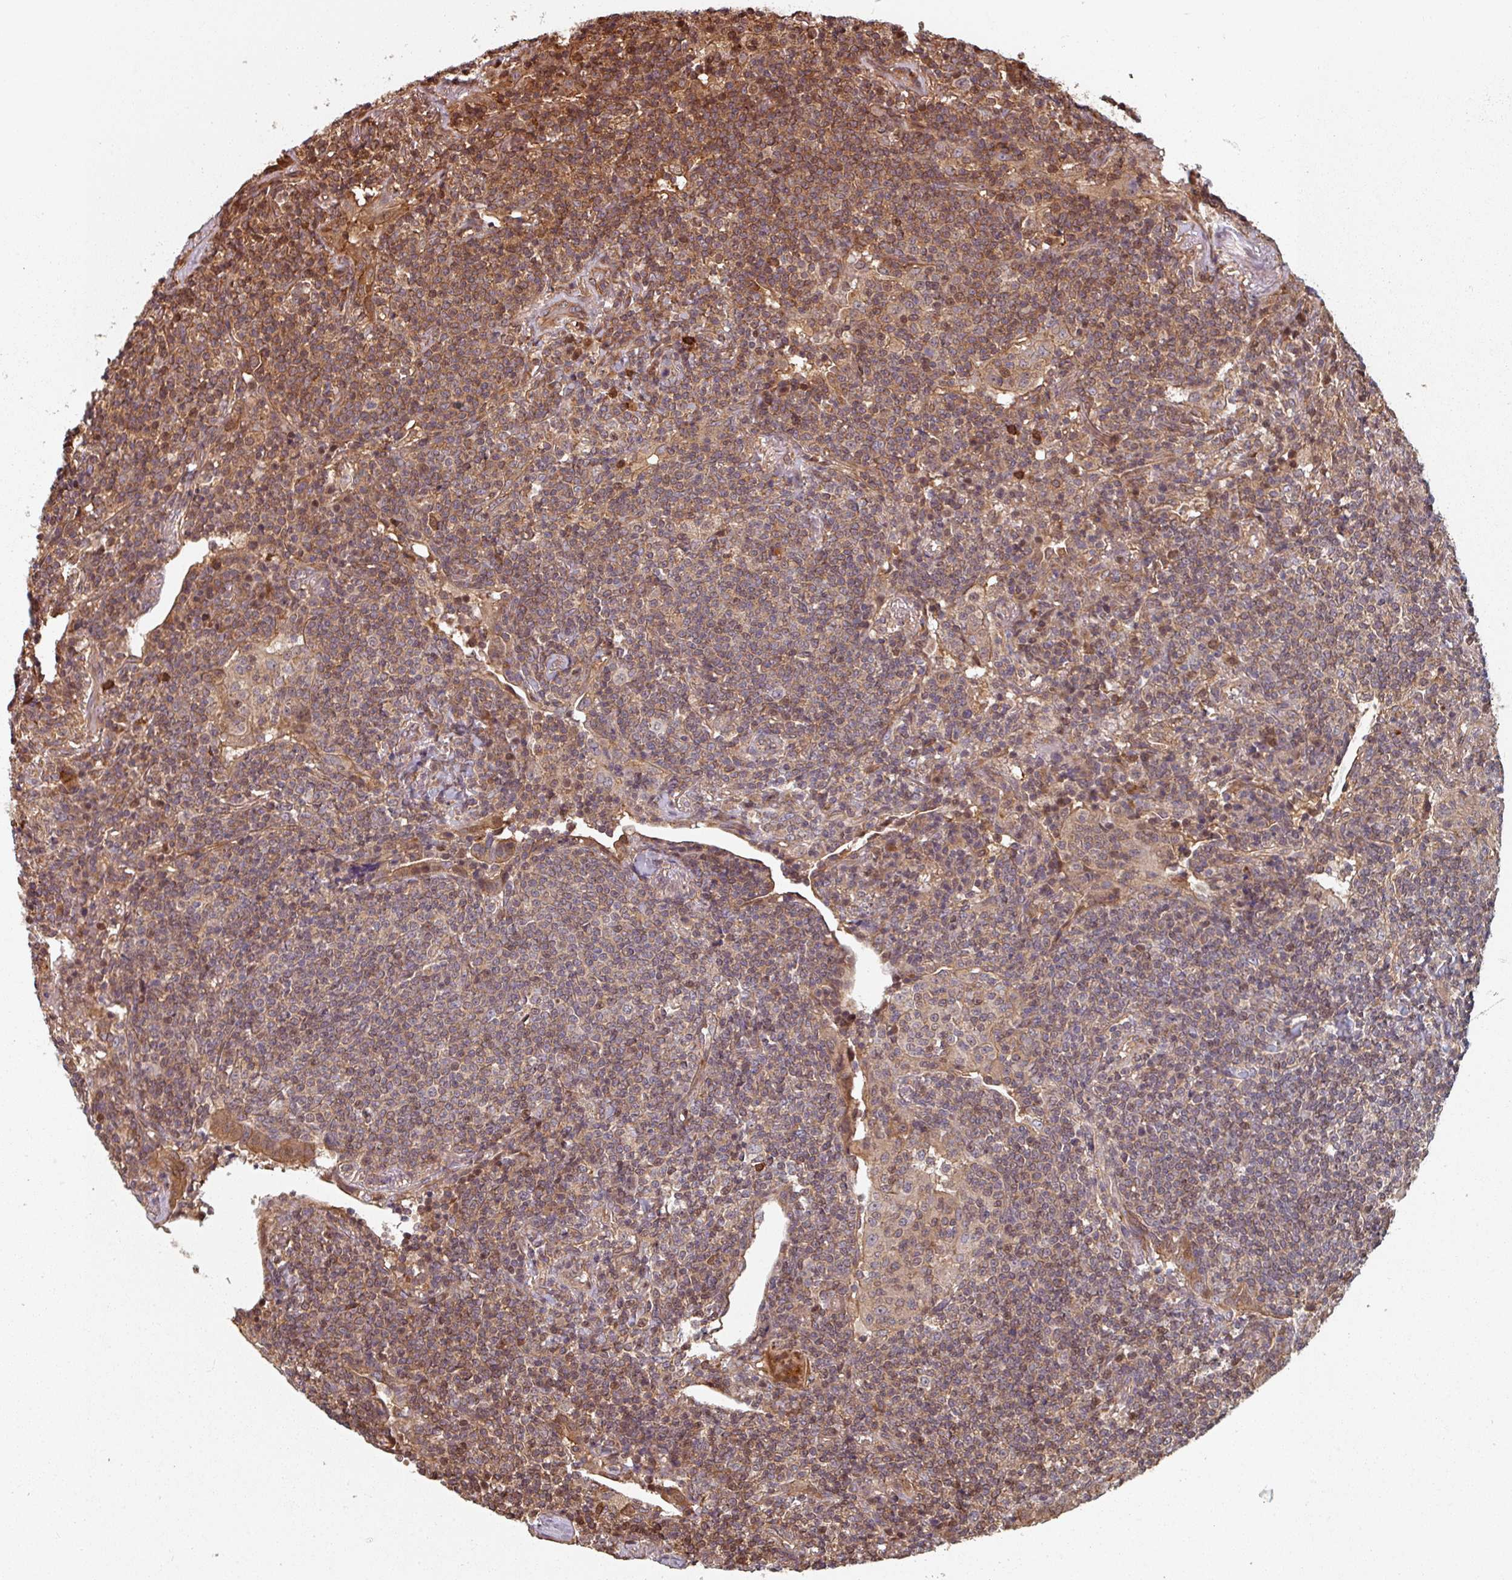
{"staining": {"intensity": "moderate", "quantity": "25%-75%", "location": "cytoplasmic/membranous,nuclear"}, "tissue": "lymphoma", "cell_type": "Tumor cells", "image_type": "cancer", "snomed": [{"axis": "morphology", "description": "Malignant lymphoma, non-Hodgkin's type, Low grade"}, {"axis": "topography", "description": "Lung"}], "caption": "Brown immunohistochemical staining in malignant lymphoma, non-Hodgkin's type (low-grade) reveals moderate cytoplasmic/membranous and nuclear staining in about 25%-75% of tumor cells.", "gene": "EID1", "patient": {"sex": "female", "age": 71}}